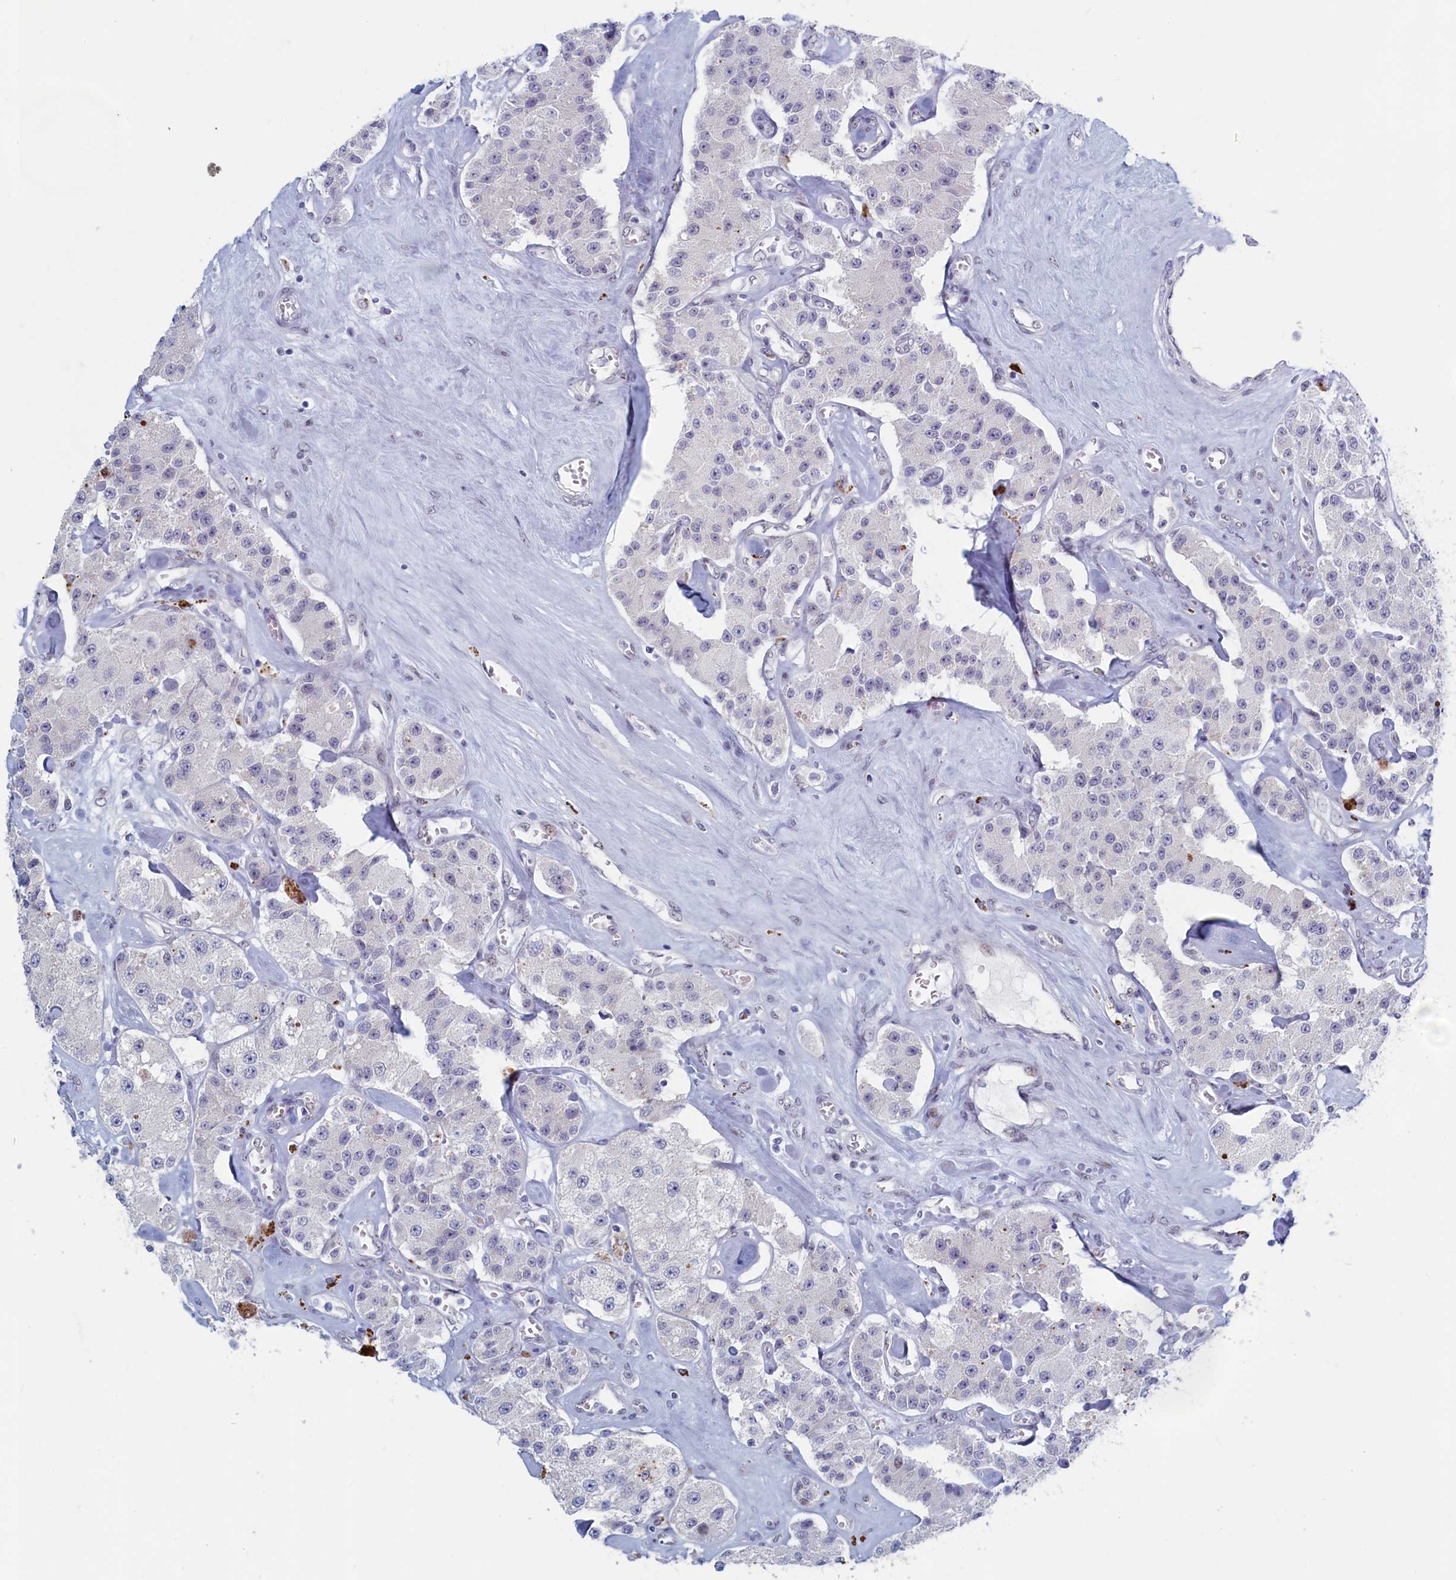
{"staining": {"intensity": "negative", "quantity": "none", "location": "none"}, "tissue": "carcinoid", "cell_type": "Tumor cells", "image_type": "cancer", "snomed": [{"axis": "morphology", "description": "Carcinoid, malignant, NOS"}, {"axis": "topography", "description": "Pancreas"}], "caption": "There is no significant expression in tumor cells of carcinoid.", "gene": "WDR76", "patient": {"sex": "male", "age": 41}}